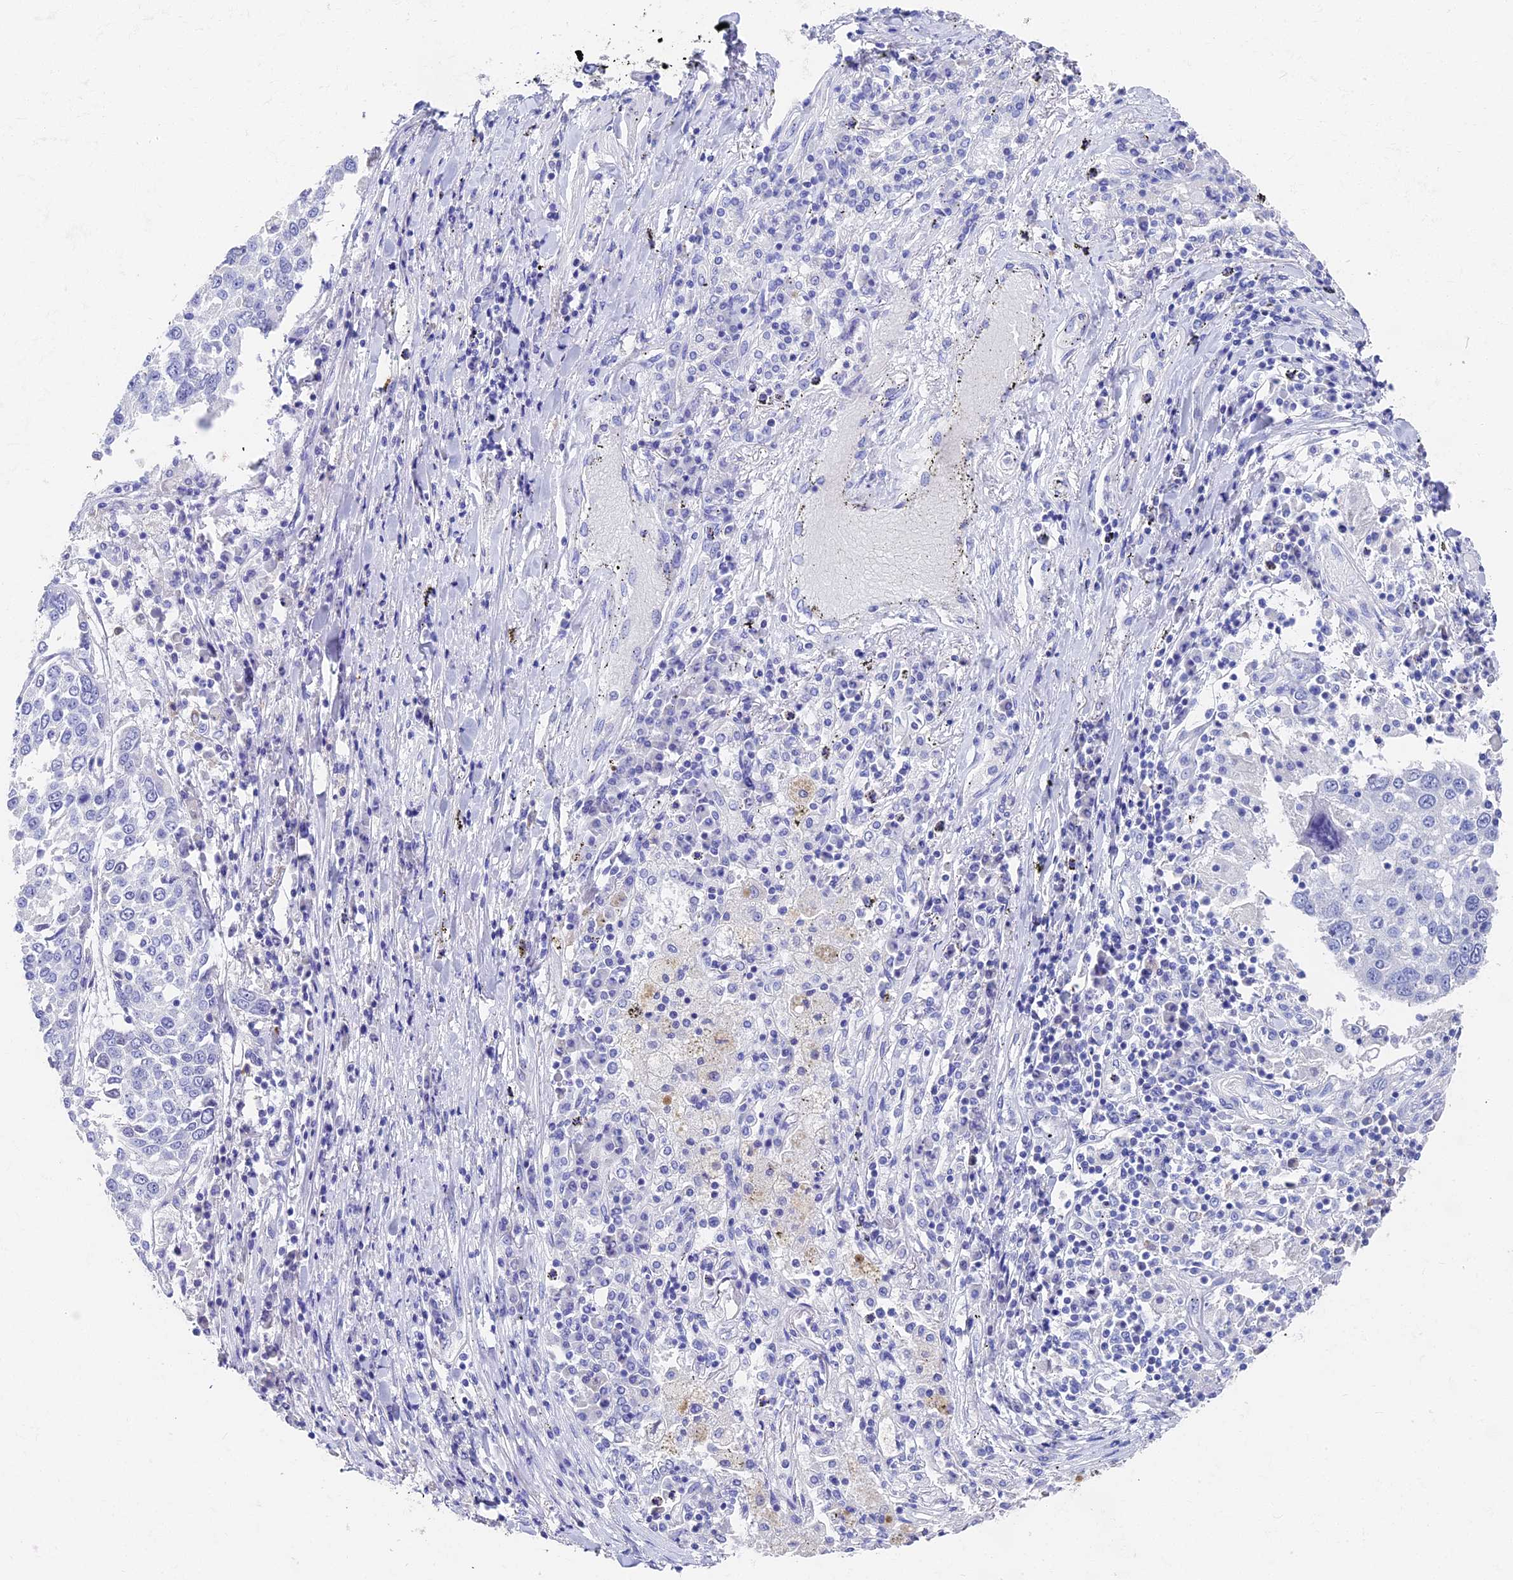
{"staining": {"intensity": "negative", "quantity": "none", "location": "none"}, "tissue": "lung cancer", "cell_type": "Tumor cells", "image_type": "cancer", "snomed": [{"axis": "morphology", "description": "Squamous cell carcinoma, NOS"}, {"axis": "topography", "description": "Lung"}], "caption": "This is an immunohistochemistry histopathology image of lung cancer (squamous cell carcinoma). There is no staining in tumor cells.", "gene": "VPS33B", "patient": {"sex": "male", "age": 65}}